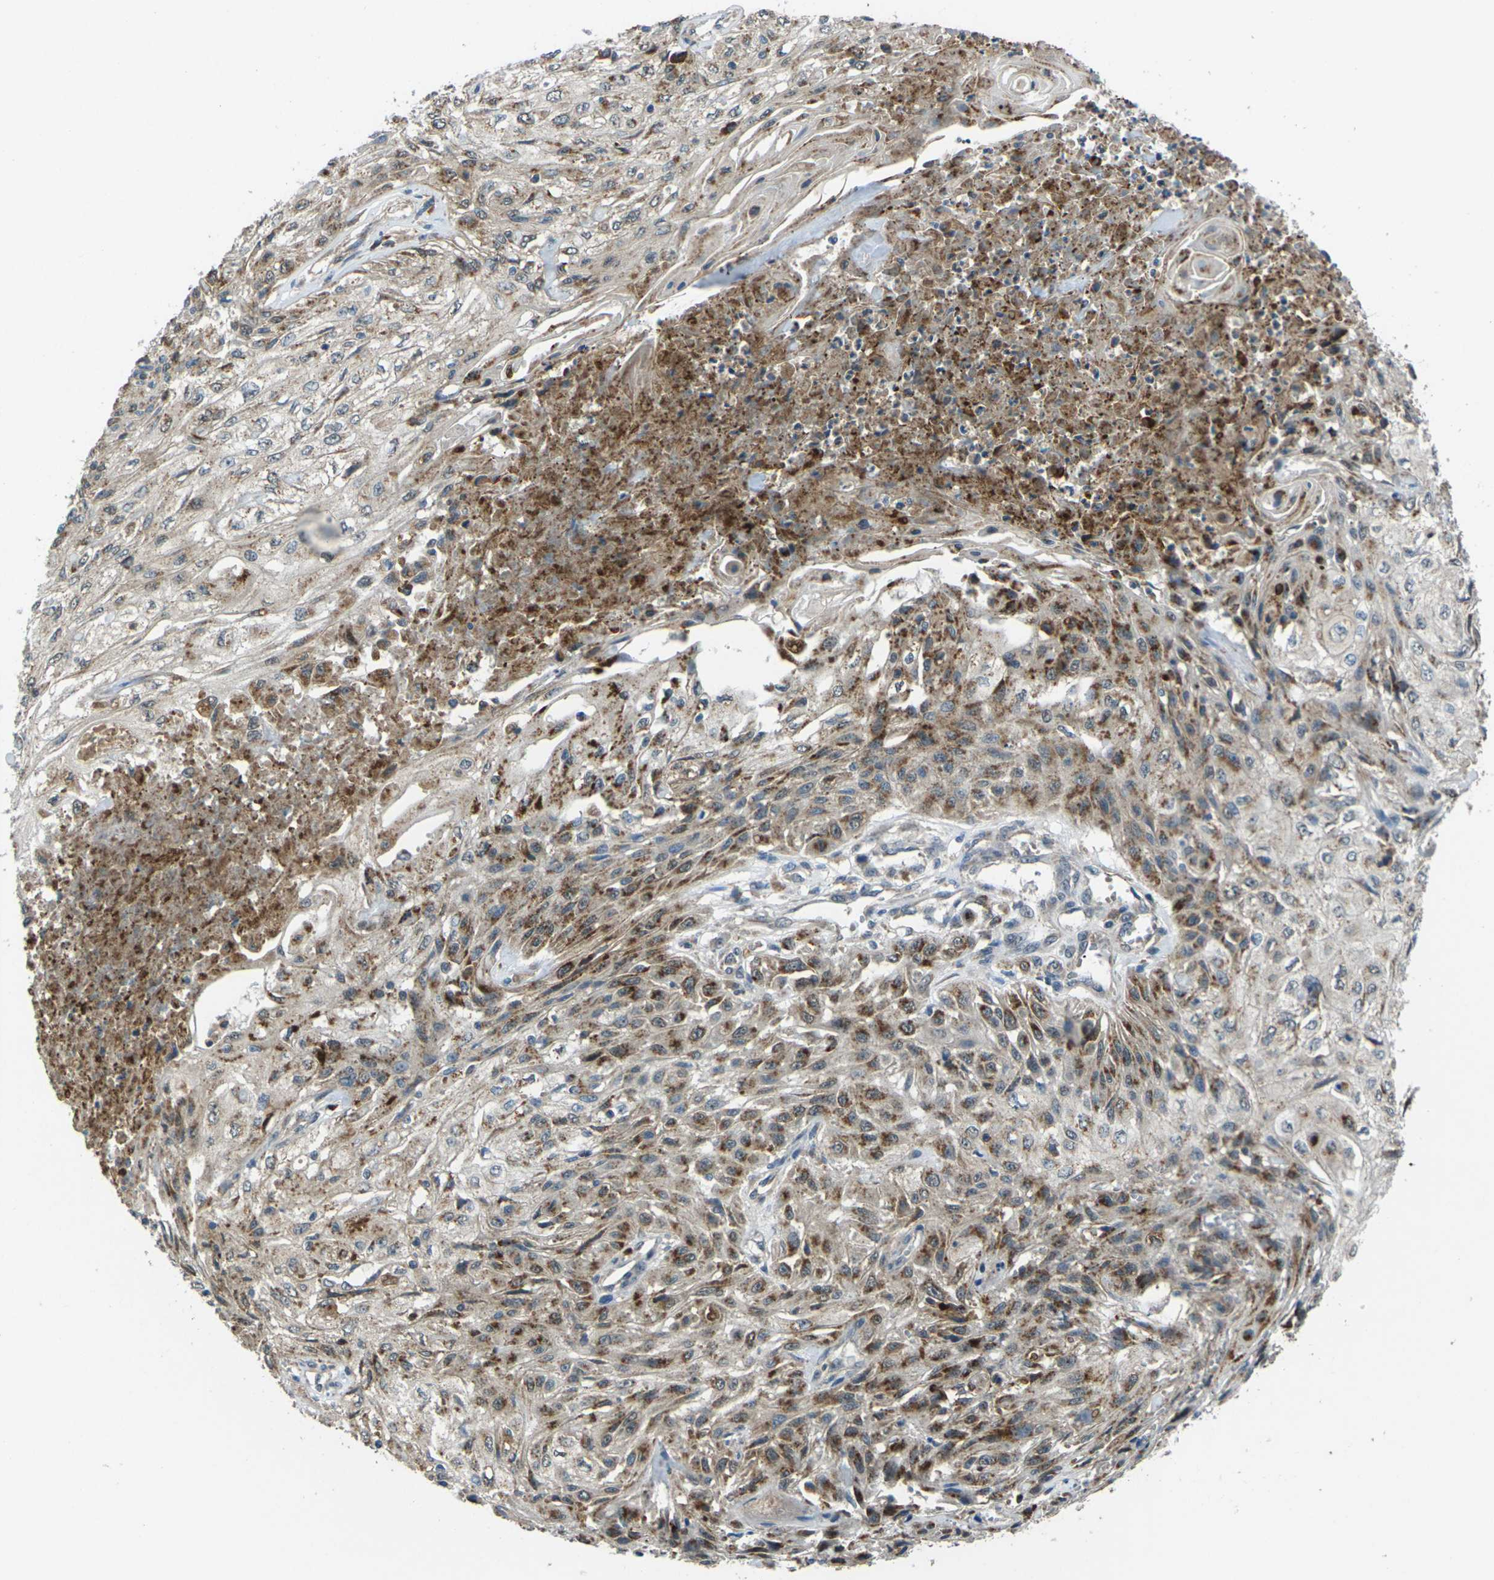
{"staining": {"intensity": "moderate", "quantity": ">75%", "location": "cytoplasmic/membranous"}, "tissue": "skin cancer", "cell_type": "Tumor cells", "image_type": "cancer", "snomed": [{"axis": "morphology", "description": "Squamous cell carcinoma, NOS"}, {"axis": "topography", "description": "Skin"}], "caption": "Moderate cytoplasmic/membranous staining is identified in approximately >75% of tumor cells in skin cancer (squamous cell carcinoma).", "gene": "SLC31A2", "patient": {"sex": "male", "age": 75}}